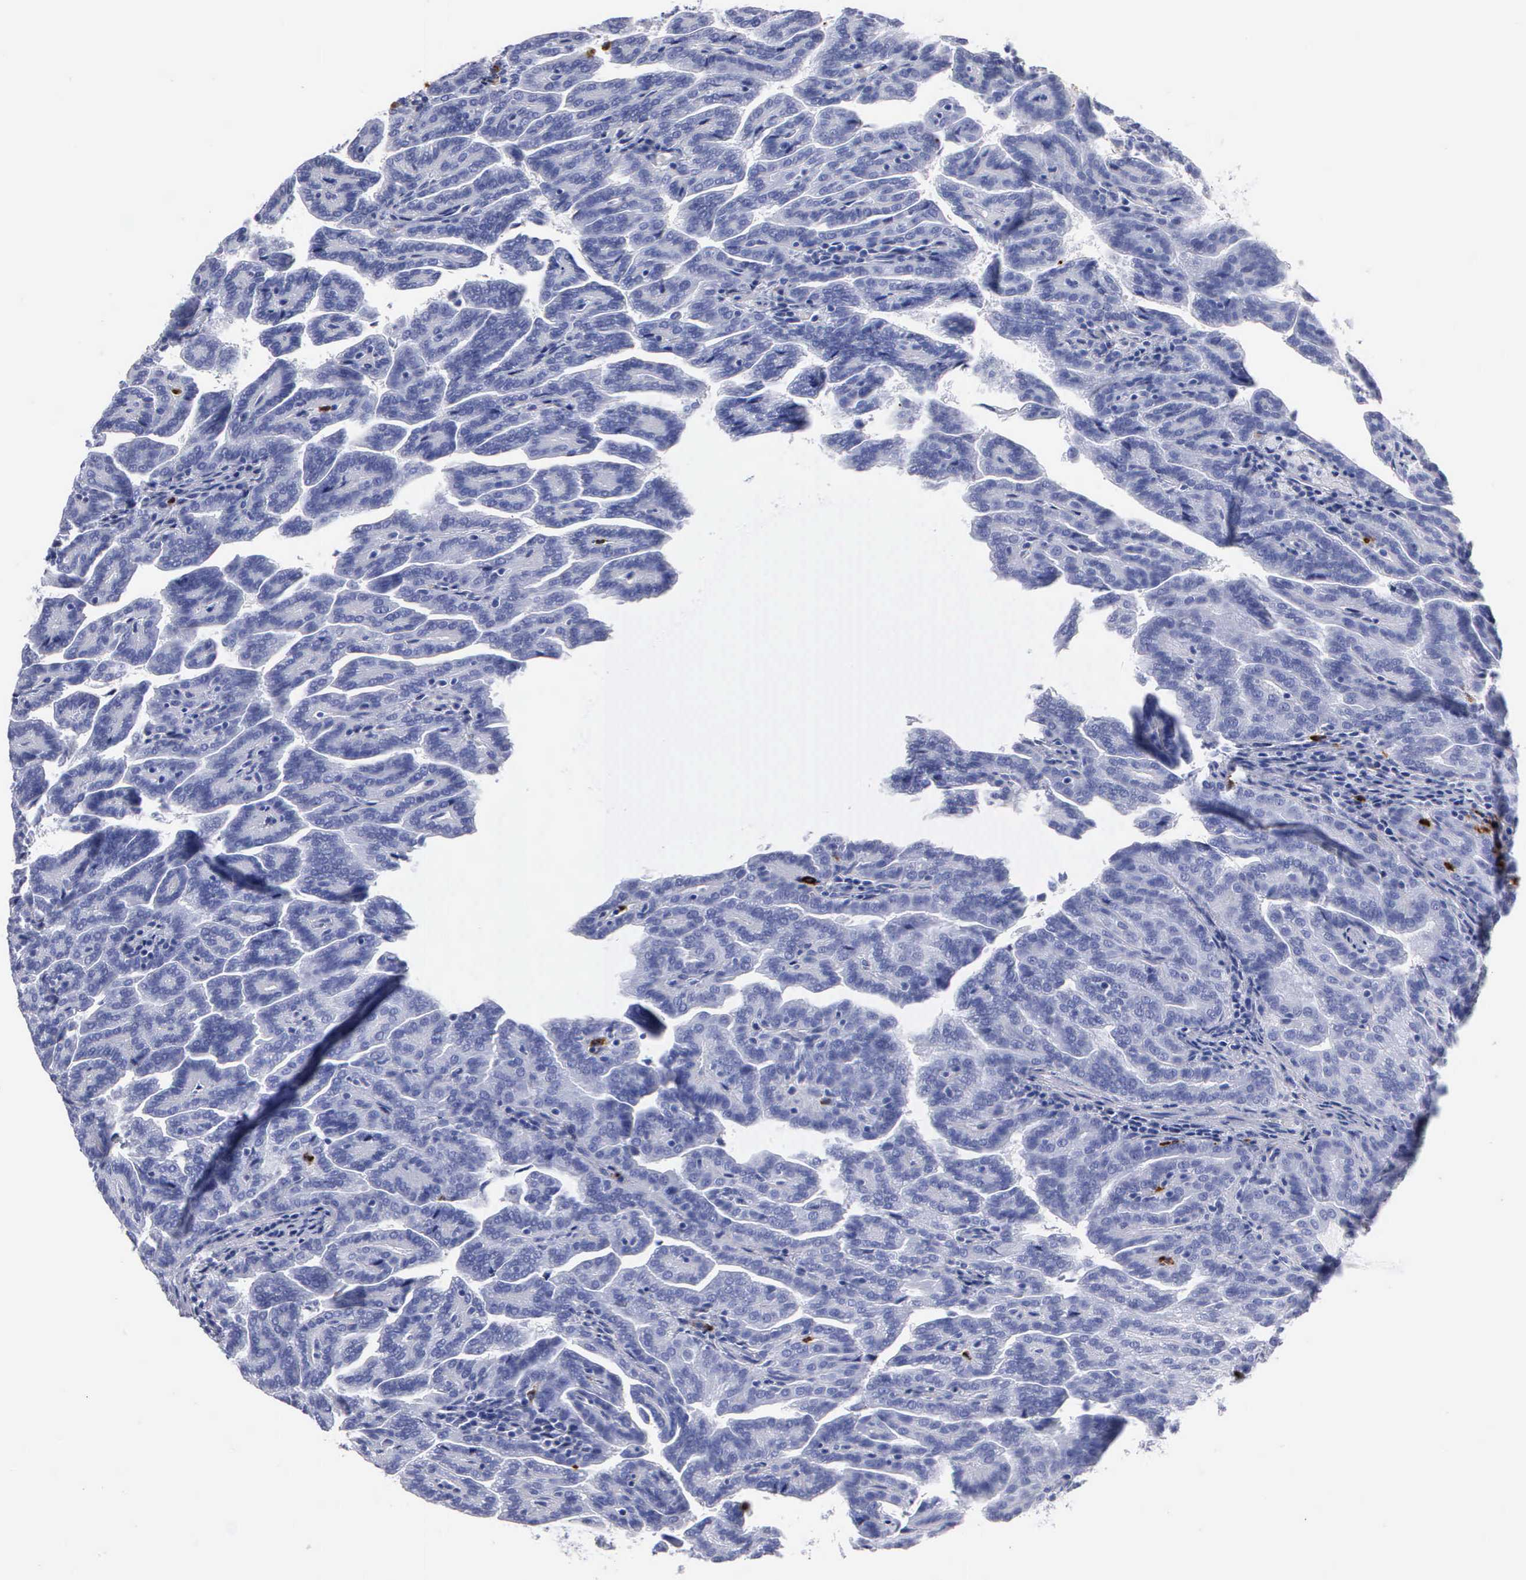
{"staining": {"intensity": "negative", "quantity": "none", "location": "none"}, "tissue": "renal cancer", "cell_type": "Tumor cells", "image_type": "cancer", "snomed": [{"axis": "morphology", "description": "Adenocarcinoma, NOS"}, {"axis": "topography", "description": "Kidney"}], "caption": "The image displays no significant positivity in tumor cells of renal cancer (adenocarcinoma). (DAB (3,3'-diaminobenzidine) immunohistochemistry (IHC) visualized using brightfield microscopy, high magnification).", "gene": "CTSG", "patient": {"sex": "male", "age": 61}}